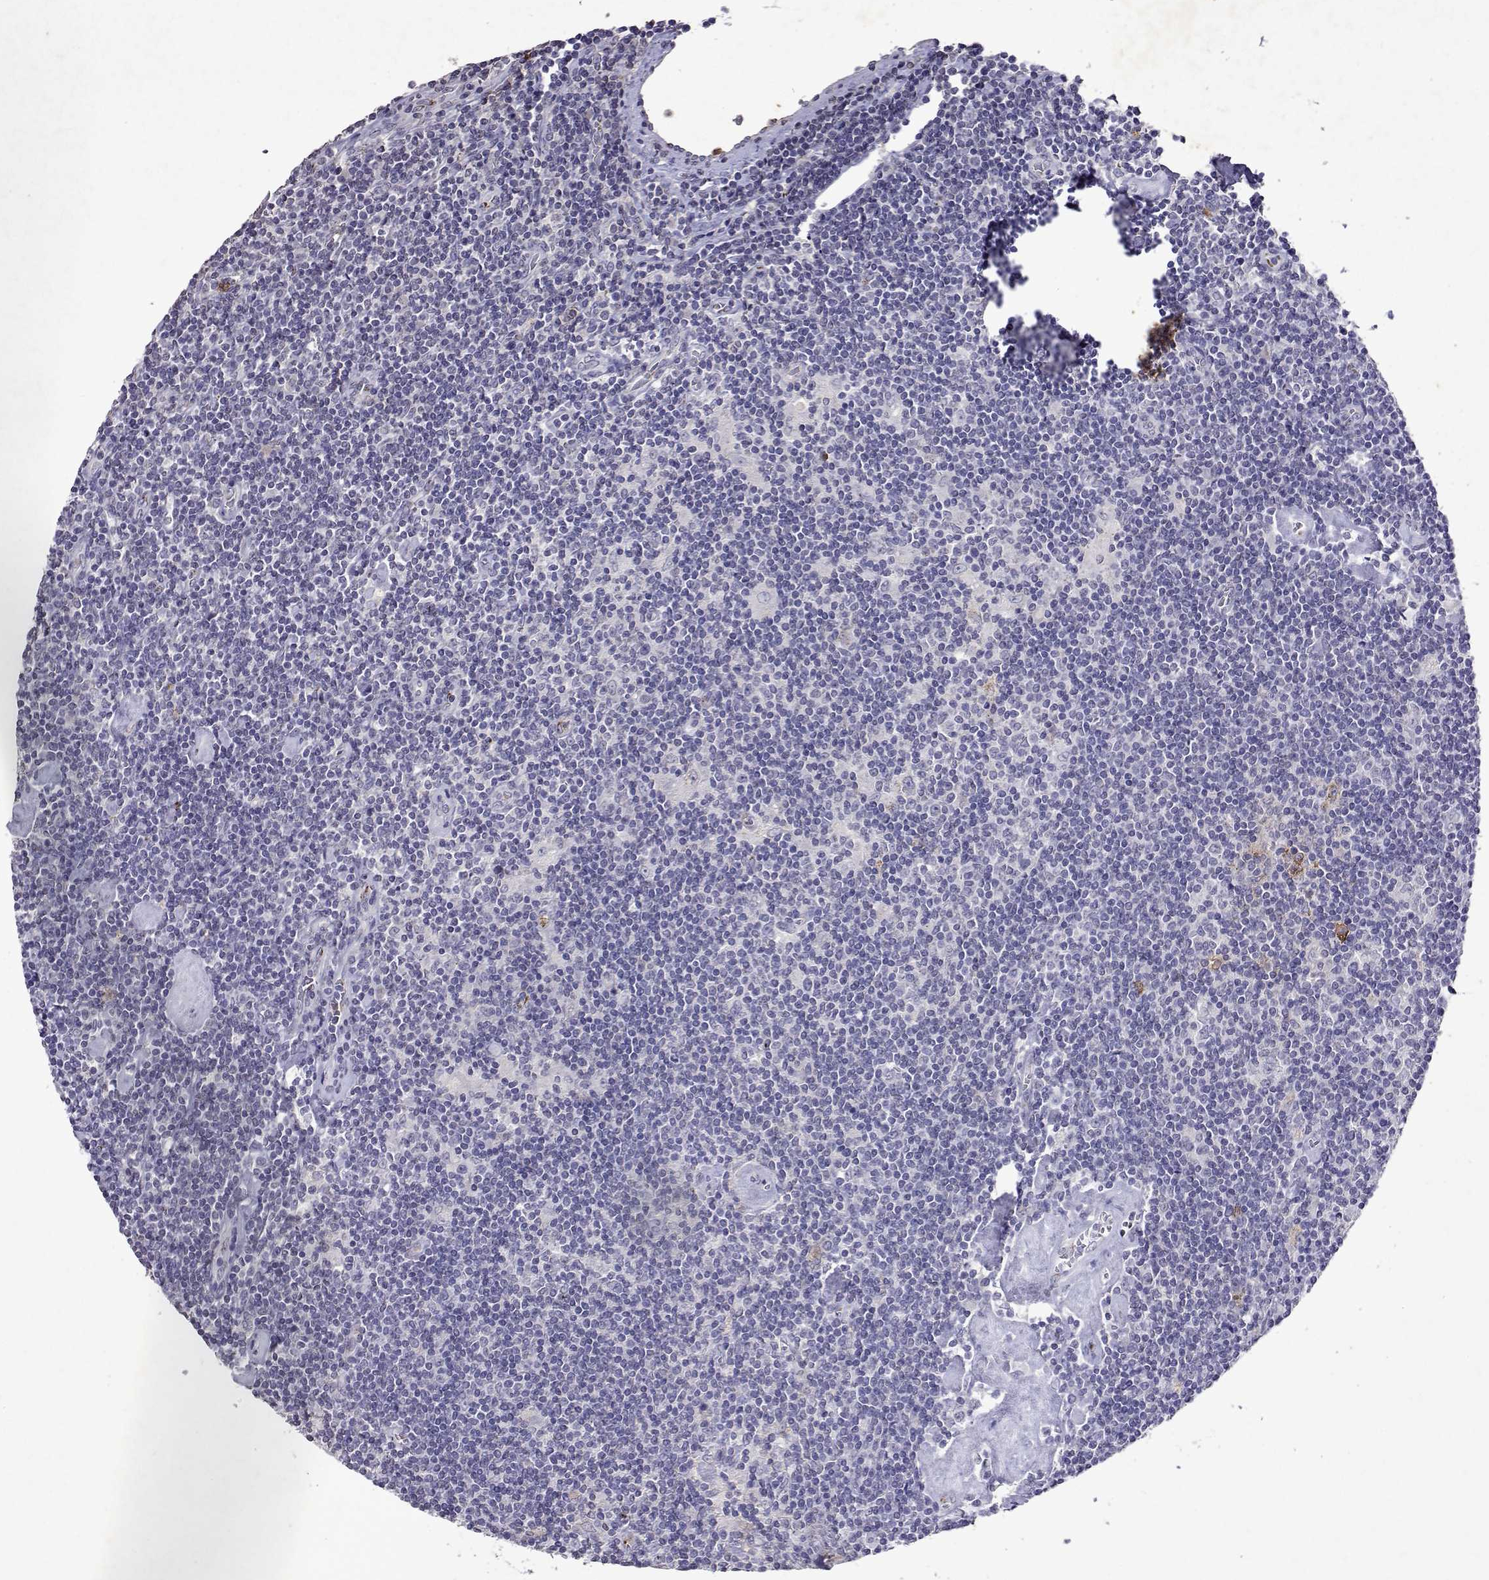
{"staining": {"intensity": "negative", "quantity": "none", "location": "none"}, "tissue": "lymphoma", "cell_type": "Tumor cells", "image_type": "cancer", "snomed": [{"axis": "morphology", "description": "Hodgkin's disease, NOS"}, {"axis": "topography", "description": "Lymph node"}], "caption": "IHC of human Hodgkin's disease demonstrates no positivity in tumor cells.", "gene": "DUSP28", "patient": {"sex": "male", "age": 40}}